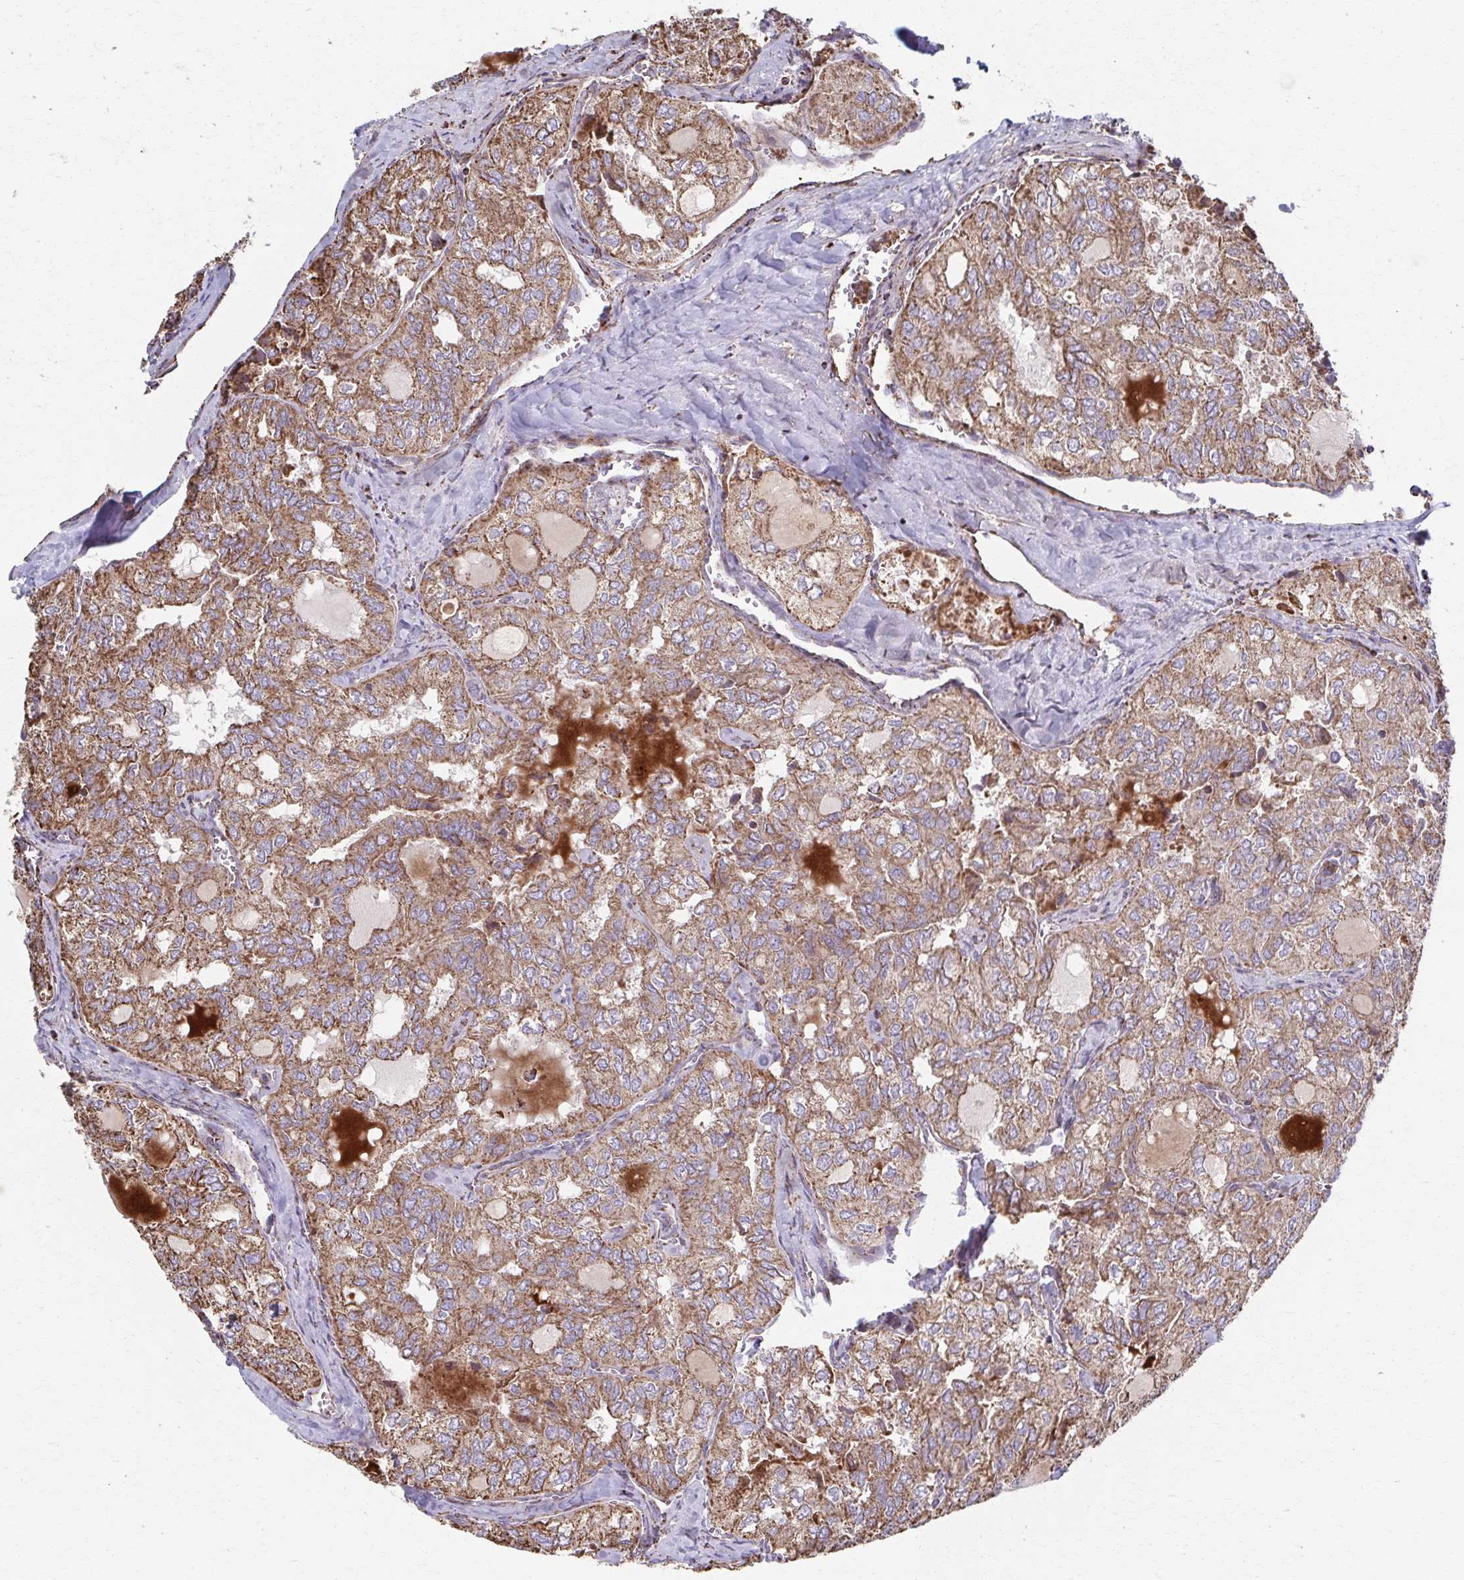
{"staining": {"intensity": "moderate", "quantity": "25%-75%", "location": "cytoplasmic/membranous"}, "tissue": "thyroid cancer", "cell_type": "Tumor cells", "image_type": "cancer", "snomed": [{"axis": "morphology", "description": "Follicular adenoma carcinoma, NOS"}, {"axis": "topography", "description": "Thyroid gland"}], "caption": "Immunohistochemistry (IHC) of thyroid cancer (follicular adenoma carcinoma) demonstrates medium levels of moderate cytoplasmic/membranous staining in about 25%-75% of tumor cells.", "gene": "SAT1", "patient": {"sex": "male", "age": 75}}